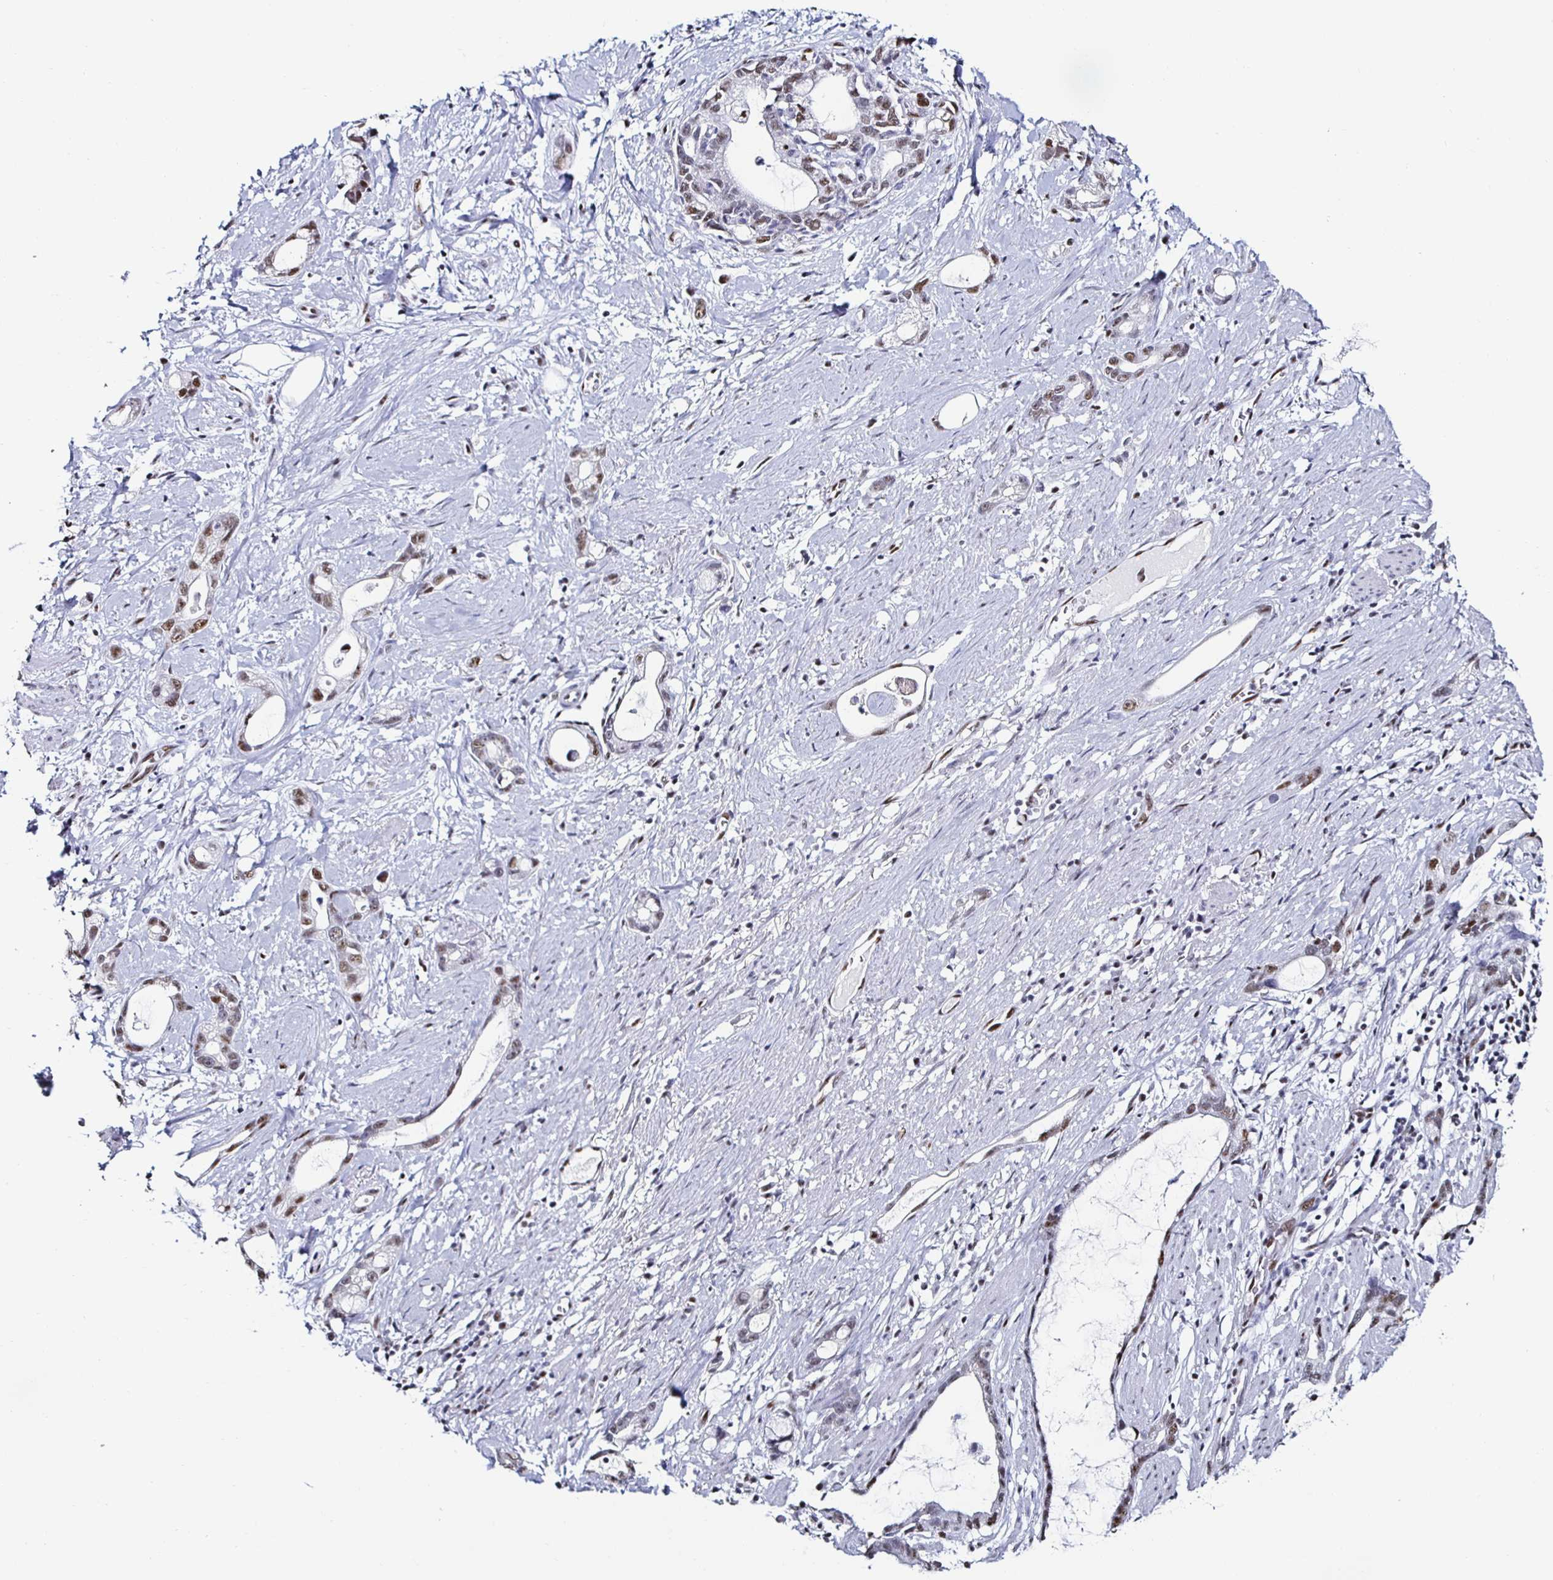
{"staining": {"intensity": "moderate", "quantity": "25%-75%", "location": "nuclear"}, "tissue": "stomach cancer", "cell_type": "Tumor cells", "image_type": "cancer", "snomed": [{"axis": "morphology", "description": "Adenocarcinoma, NOS"}, {"axis": "topography", "description": "Stomach"}], "caption": "Moderate nuclear protein expression is appreciated in approximately 25%-75% of tumor cells in stomach adenocarcinoma.", "gene": "DDX39B", "patient": {"sex": "male", "age": 55}}